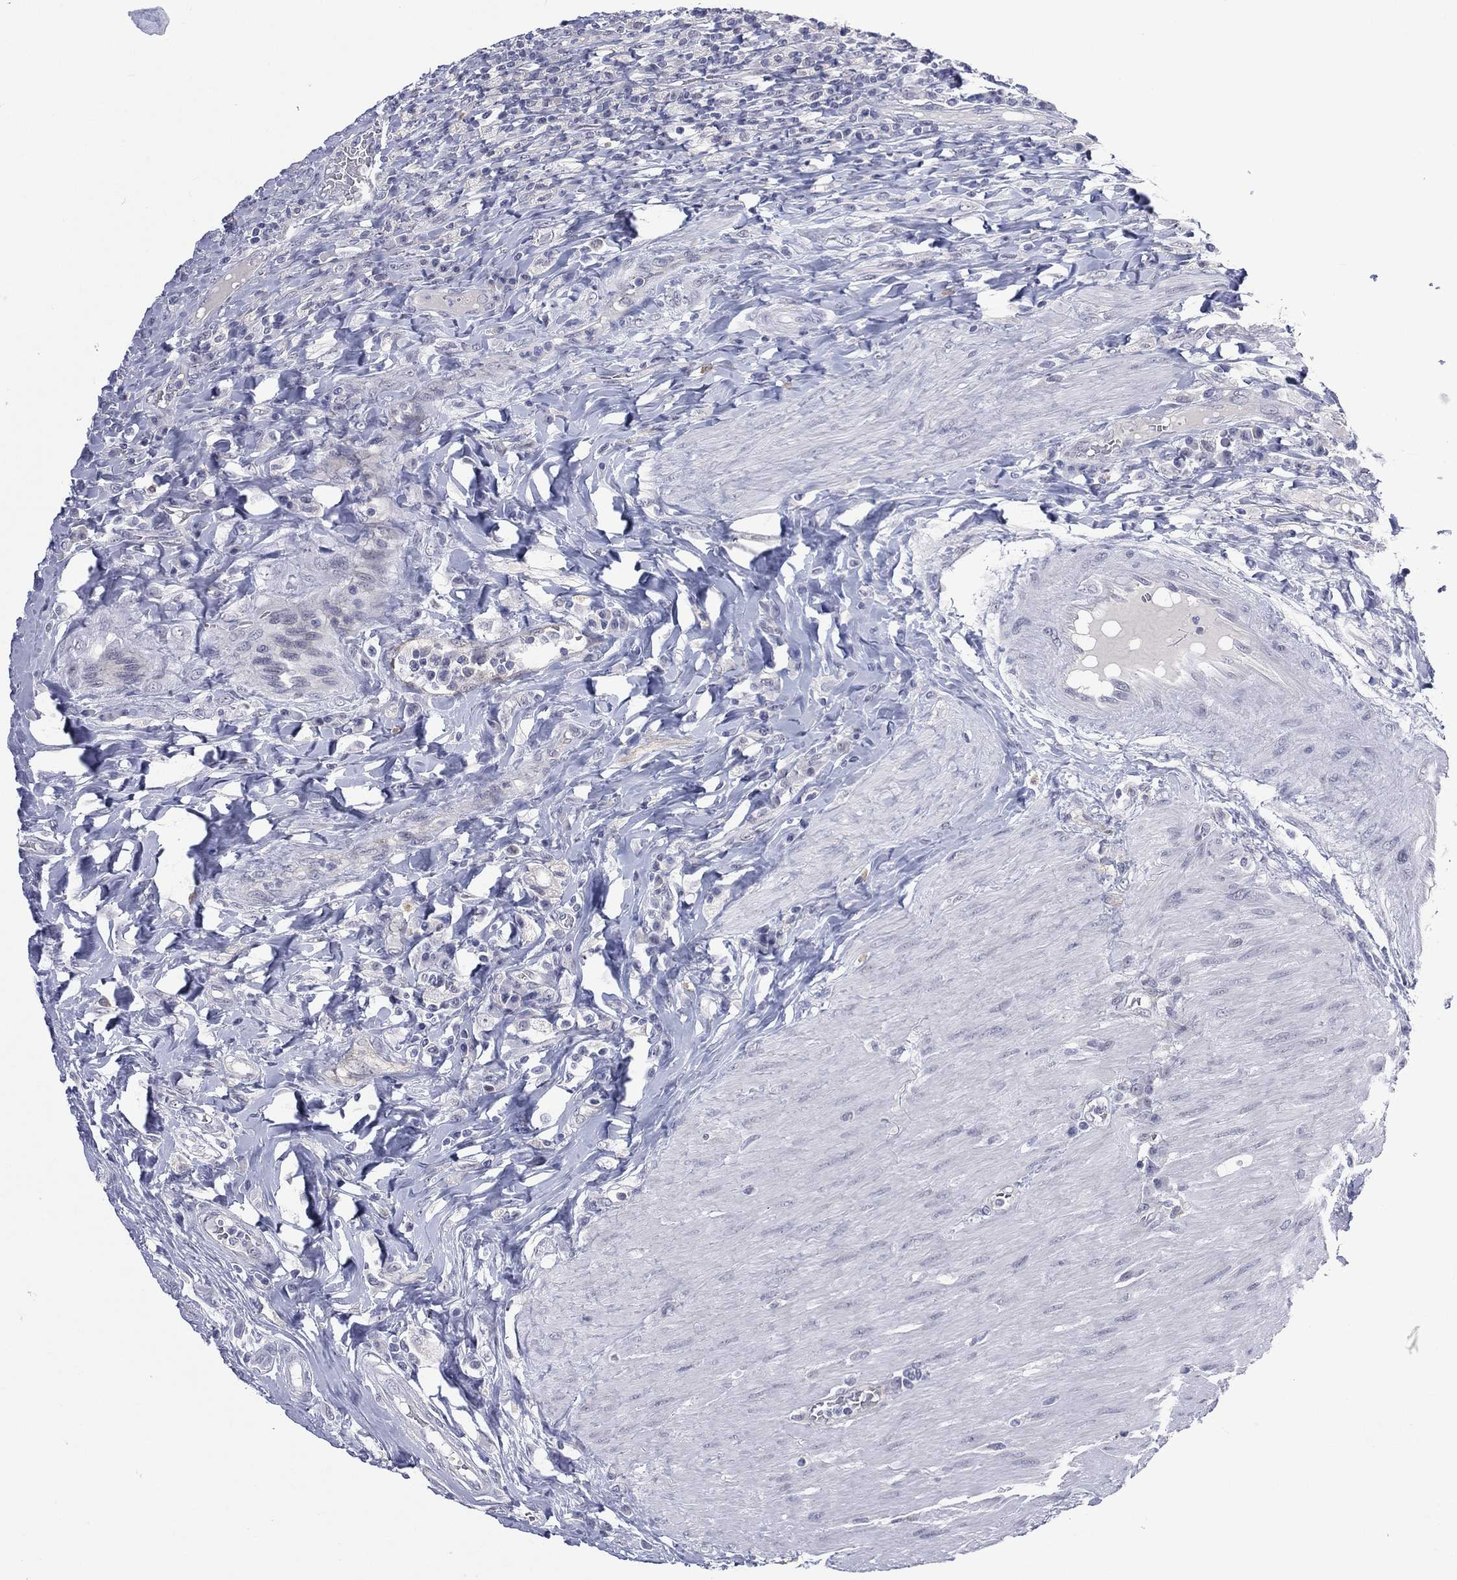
{"staining": {"intensity": "negative", "quantity": "none", "location": "none"}, "tissue": "colorectal cancer", "cell_type": "Tumor cells", "image_type": "cancer", "snomed": [{"axis": "morphology", "description": "Adenocarcinoma, NOS"}, {"axis": "topography", "description": "Colon"}], "caption": "This is a image of immunohistochemistry (IHC) staining of colorectal cancer, which shows no staining in tumor cells.", "gene": "SSX1", "patient": {"sex": "female", "age": 86}}